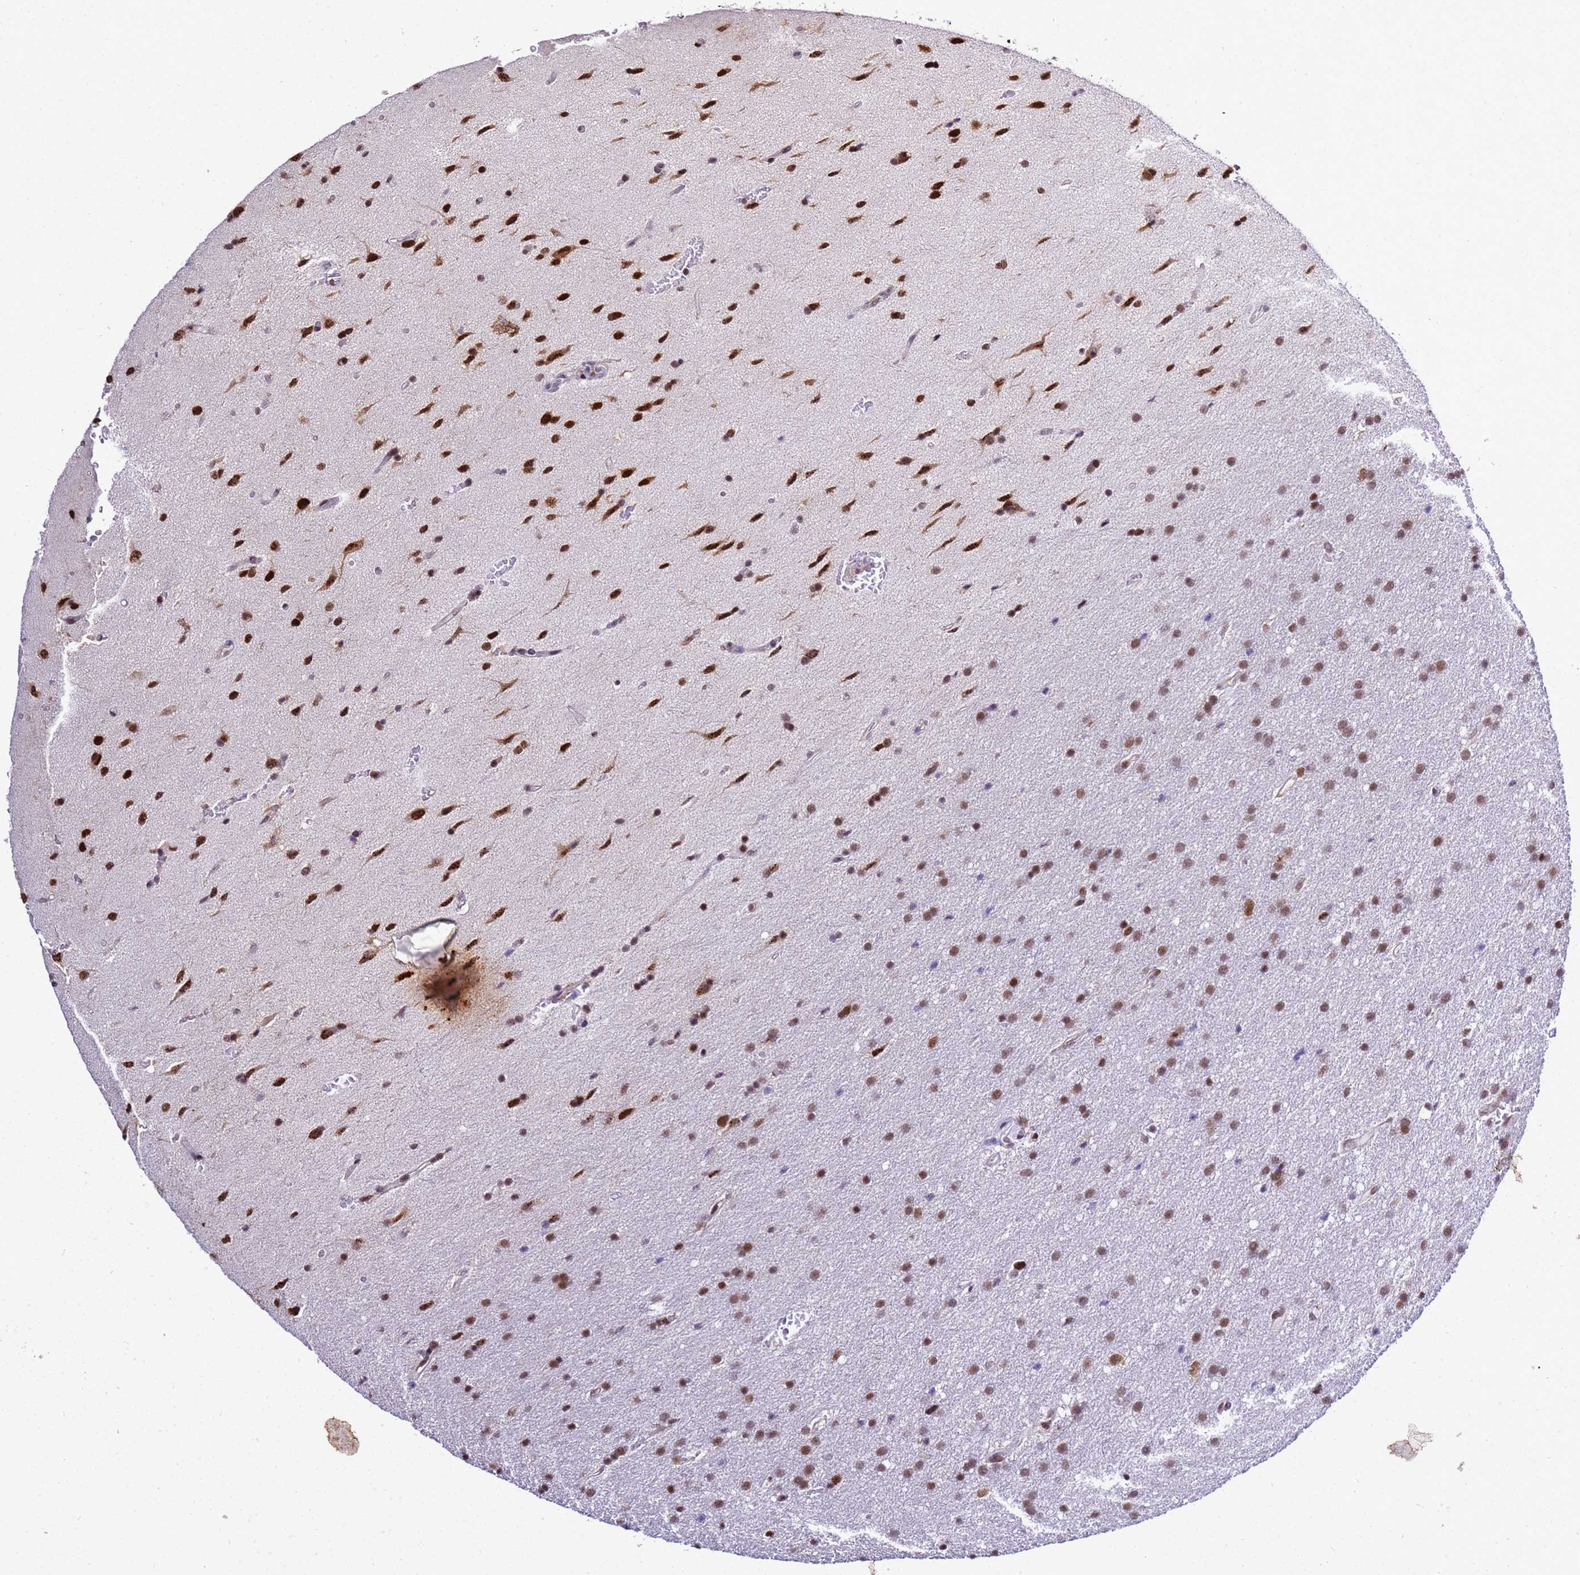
{"staining": {"intensity": "moderate", "quantity": ">75%", "location": "nuclear"}, "tissue": "glioma", "cell_type": "Tumor cells", "image_type": "cancer", "snomed": [{"axis": "morphology", "description": "Glioma, malignant, High grade"}, {"axis": "topography", "description": "Cerebral cortex"}], "caption": "Moderate nuclear staining for a protein is identified in approximately >75% of tumor cells of glioma using IHC.", "gene": "SMN1", "patient": {"sex": "female", "age": 36}}